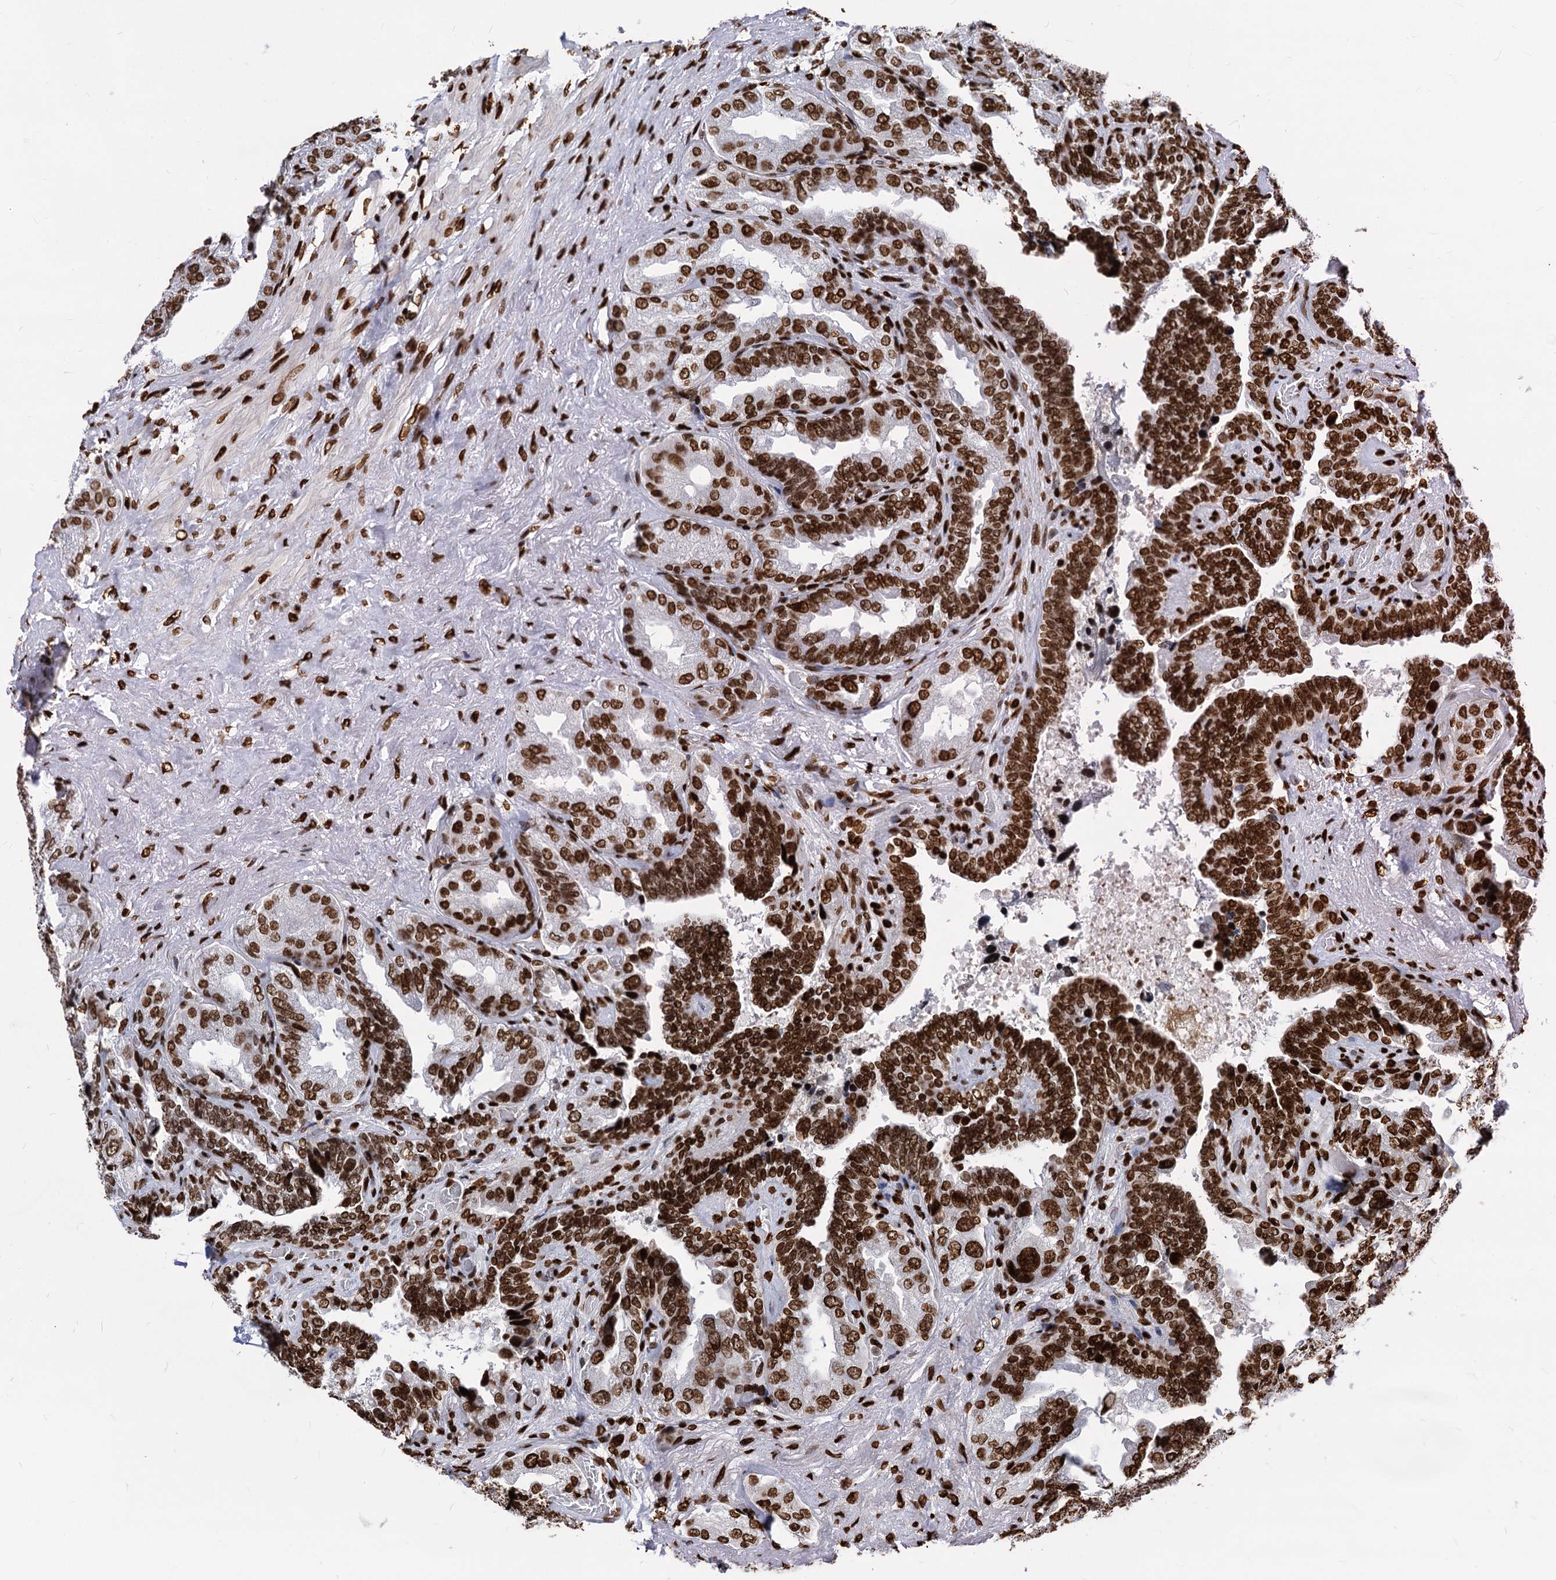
{"staining": {"intensity": "strong", "quantity": ">75%", "location": "nuclear"}, "tissue": "seminal vesicle", "cell_type": "Glandular cells", "image_type": "normal", "snomed": [{"axis": "morphology", "description": "Normal tissue, NOS"}, {"axis": "topography", "description": "Seminal veicle"}, {"axis": "topography", "description": "Peripheral nerve tissue"}], "caption": "A high amount of strong nuclear positivity is identified in about >75% of glandular cells in benign seminal vesicle. Immunohistochemistry (ihc) stains the protein in brown and the nuclei are stained blue.", "gene": "MECP2", "patient": {"sex": "male", "age": 63}}